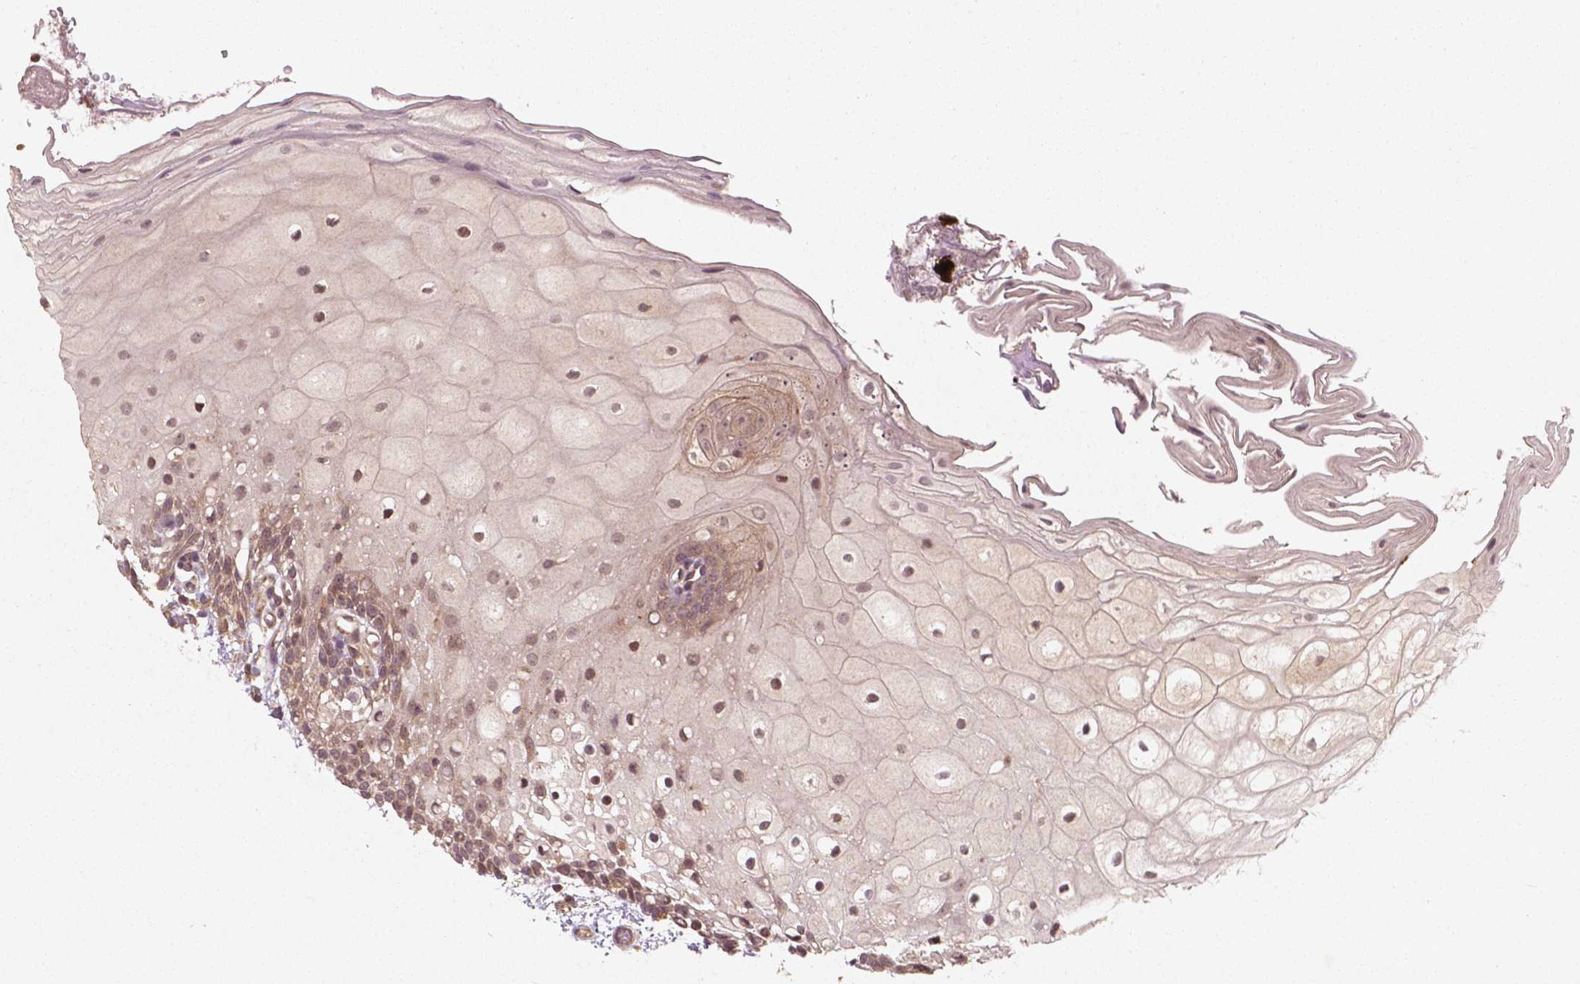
{"staining": {"intensity": "weak", "quantity": "25%-75%", "location": "cytoplasmic/membranous,nuclear"}, "tissue": "oral mucosa", "cell_type": "Squamous epithelial cells", "image_type": "normal", "snomed": [{"axis": "morphology", "description": "Normal tissue, NOS"}, {"axis": "morphology", "description": "Squamous cell carcinoma, NOS"}, {"axis": "topography", "description": "Oral tissue"}, {"axis": "topography", "description": "Head-Neck"}], "caption": "Approximately 25%-75% of squamous epithelial cells in normal human oral mucosa demonstrate weak cytoplasmic/membranous,nuclear protein positivity as visualized by brown immunohistochemical staining.", "gene": "CYFIP1", "patient": {"sex": "male", "age": 69}}